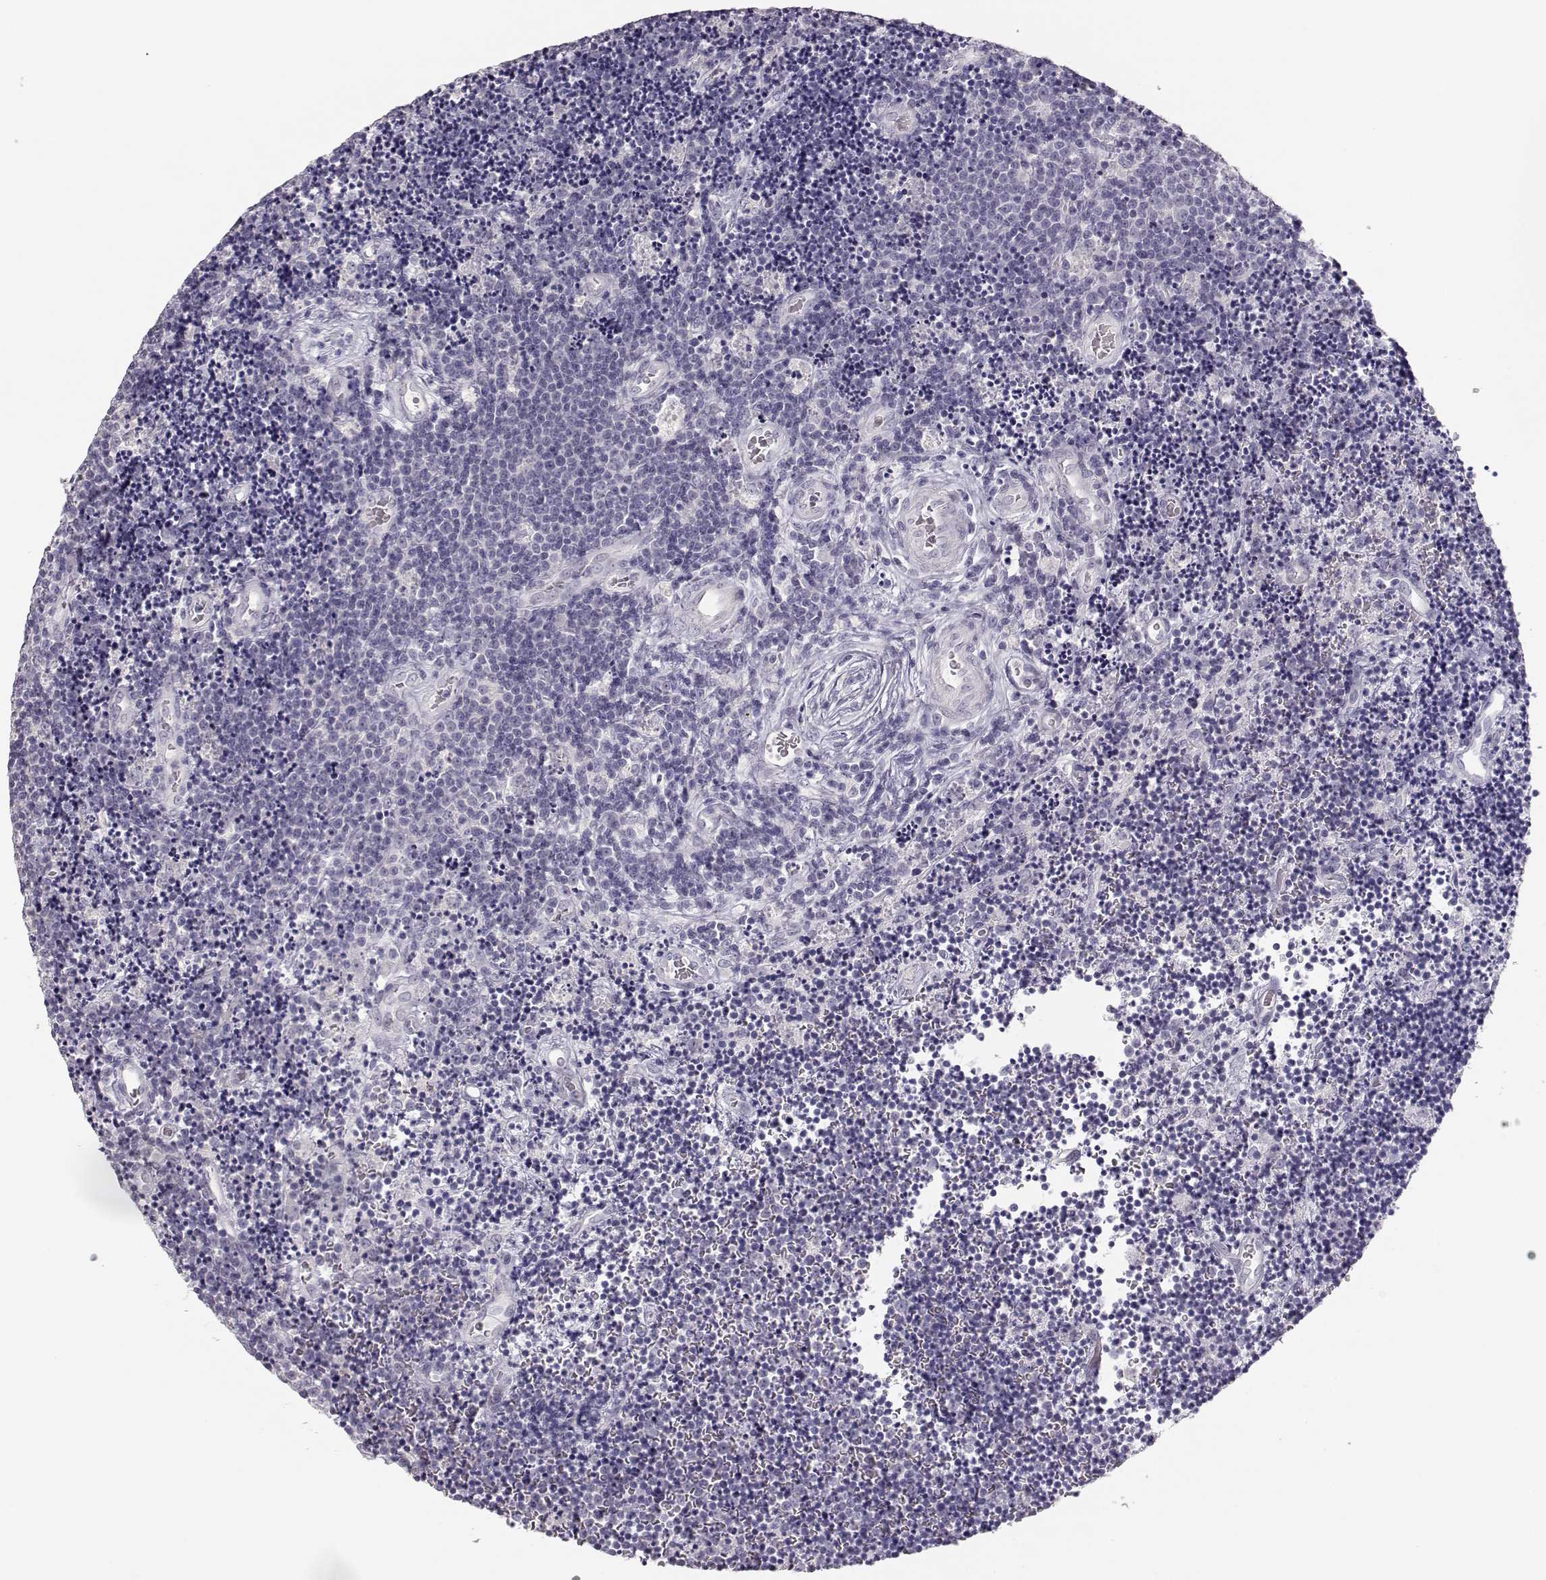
{"staining": {"intensity": "negative", "quantity": "none", "location": "none"}, "tissue": "lymphoma", "cell_type": "Tumor cells", "image_type": "cancer", "snomed": [{"axis": "morphology", "description": "Malignant lymphoma, non-Hodgkin's type, Low grade"}, {"axis": "topography", "description": "Brain"}], "caption": "Tumor cells show no significant staining in low-grade malignant lymphoma, non-Hodgkin's type.", "gene": "TKTL1", "patient": {"sex": "female", "age": 66}}